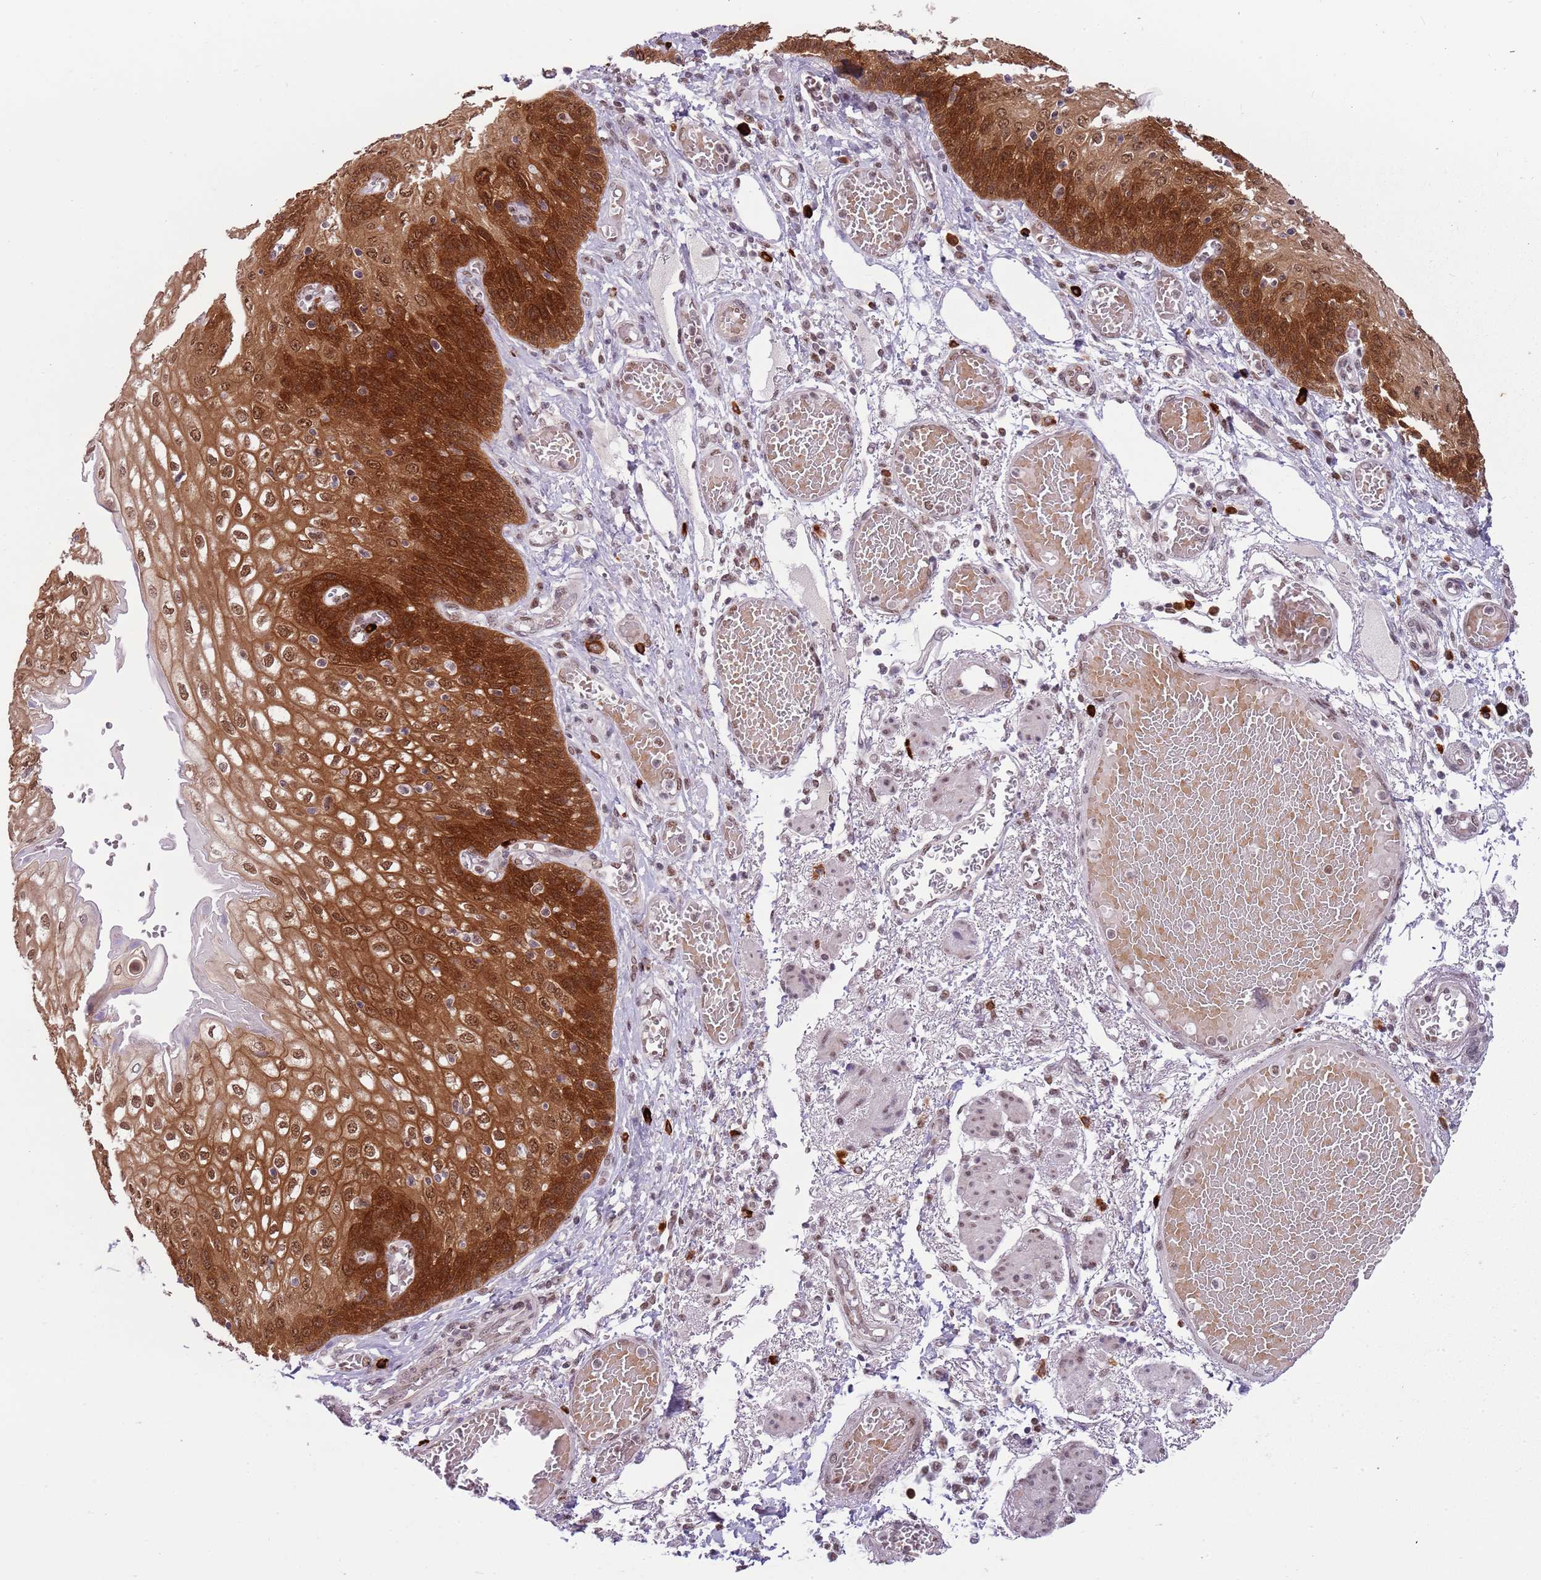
{"staining": {"intensity": "strong", "quantity": ">75%", "location": "cytoplasmic/membranous,nuclear"}, "tissue": "esophagus", "cell_type": "Squamous epithelial cells", "image_type": "normal", "snomed": [{"axis": "morphology", "description": "Normal tissue, NOS"}, {"axis": "topography", "description": "Esophagus"}], "caption": "The photomicrograph displays a brown stain indicating the presence of a protein in the cytoplasmic/membranous,nuclear of squamous epithelial cells in esophagus. The staining was performed using DAB (3,3'-diaminobenzidine), with brown indicating positive protein expression. Nuclei are stained blue with hematoxylin.", "gene": "FAM120AOS", "patient": {"sex": "male", "age": 81}}